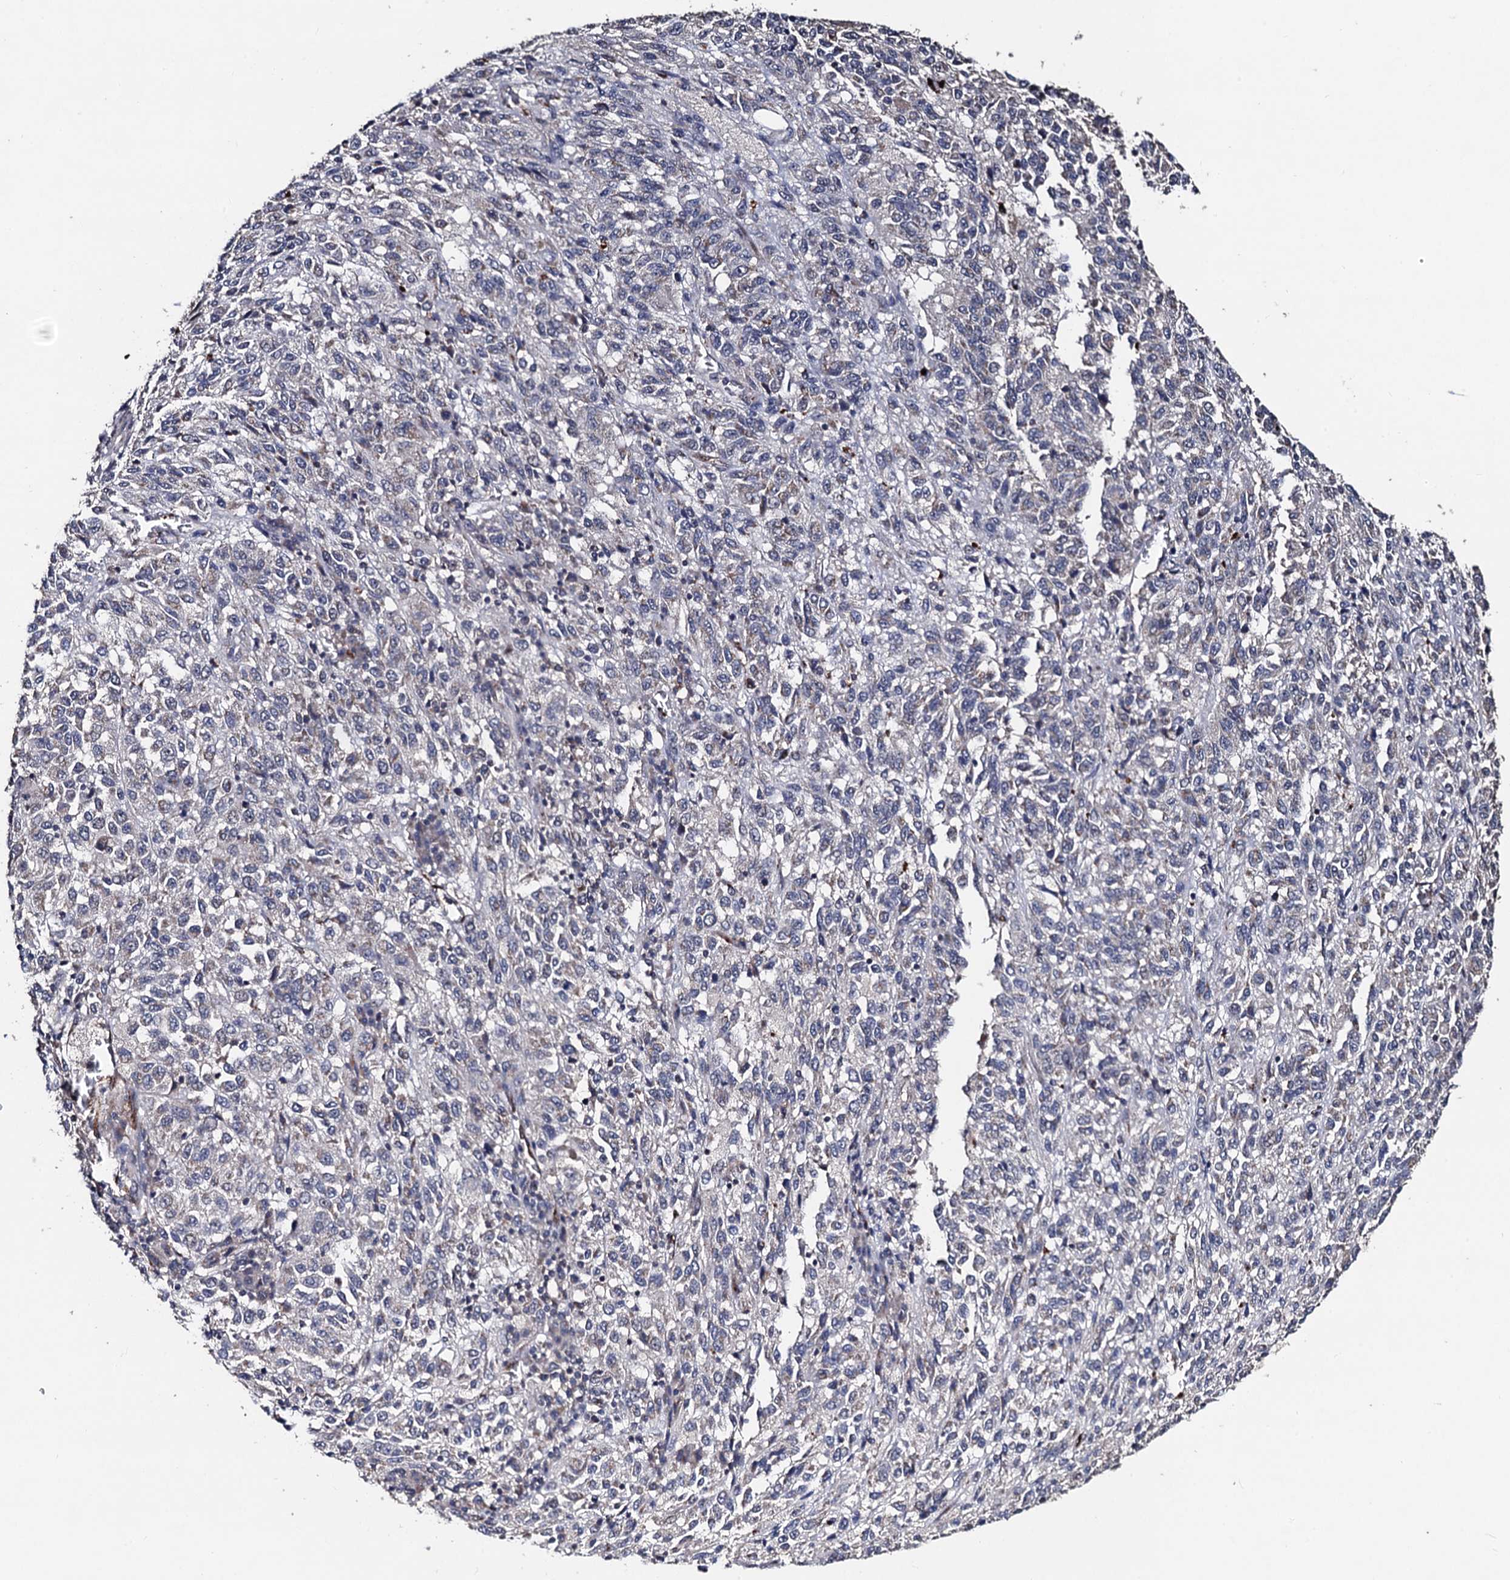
{"staining": {"intensity": "negative", "quantity": "none", "location": "none"}, "tissue": "melanoma", "cell_type": "Tumor cells", "image_type": "cancer", "snomed": [{"axis": "morphology", "description": "Malignant melanoma, Metastatic site"}, {"axis": "topography", "description": "Lung"}], "caption": "The IHC photomicrograph has no significant expression in tumor cells of melanoma tissue.", "gene": "PPTC7", "patient": {"sex": "male", "age": 64}}